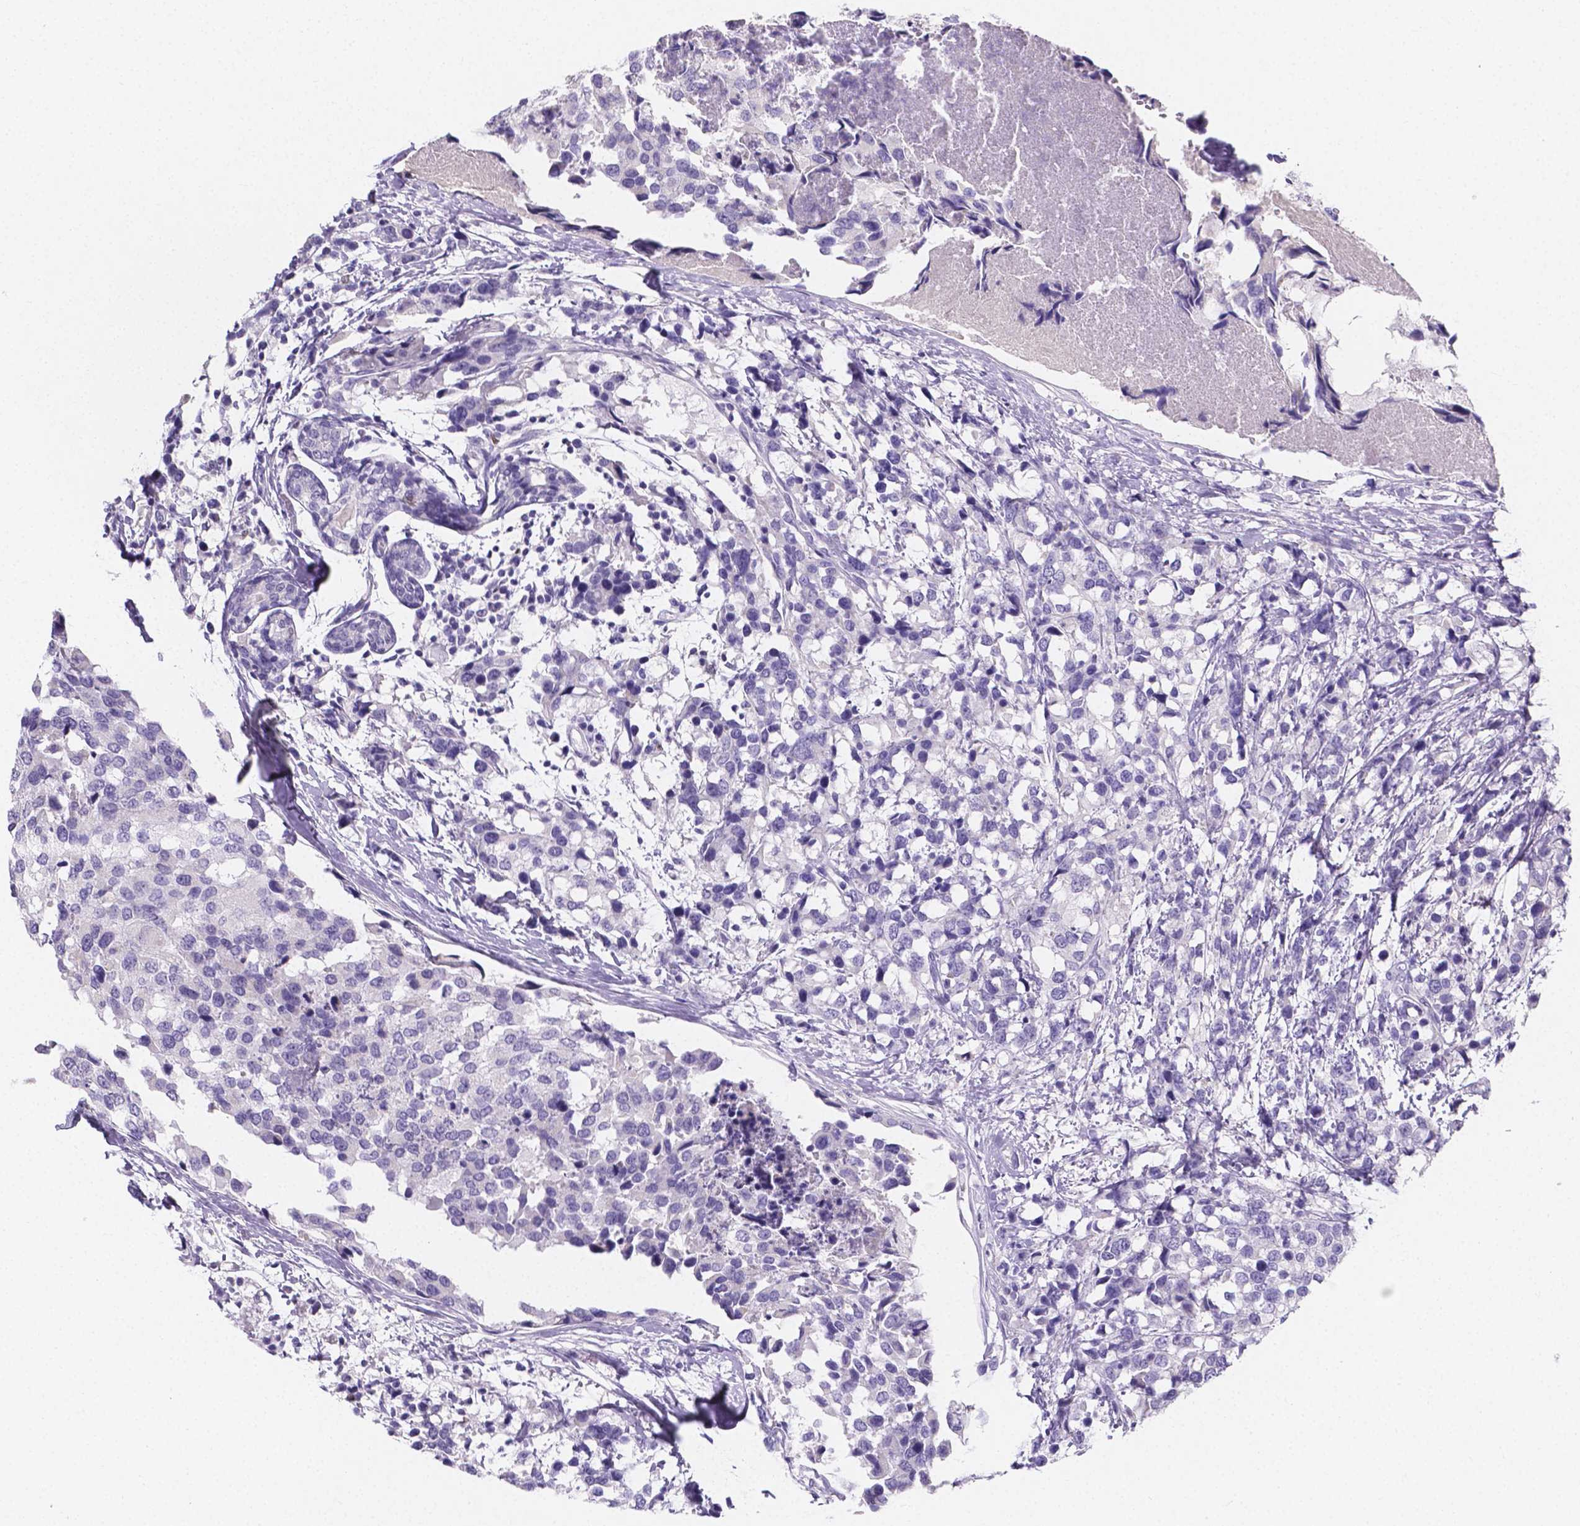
{"staining": {"intensity": "negative", "quantity": "none", "location": "none"}, "tissue": "breast cancer", "cell_type": "Tumor cells", "image_type": "cancer", "snomed": [{"axis": "morphology", "description": "Lobular carcinoma"}, {"axis": "topography", "description": "Breast"}], "caption": "Tumor cells show no significant expression in lobular carcinoma (breast).", "gene": "PLXNA4", "patient": {"sex": "female", "age": 59}}